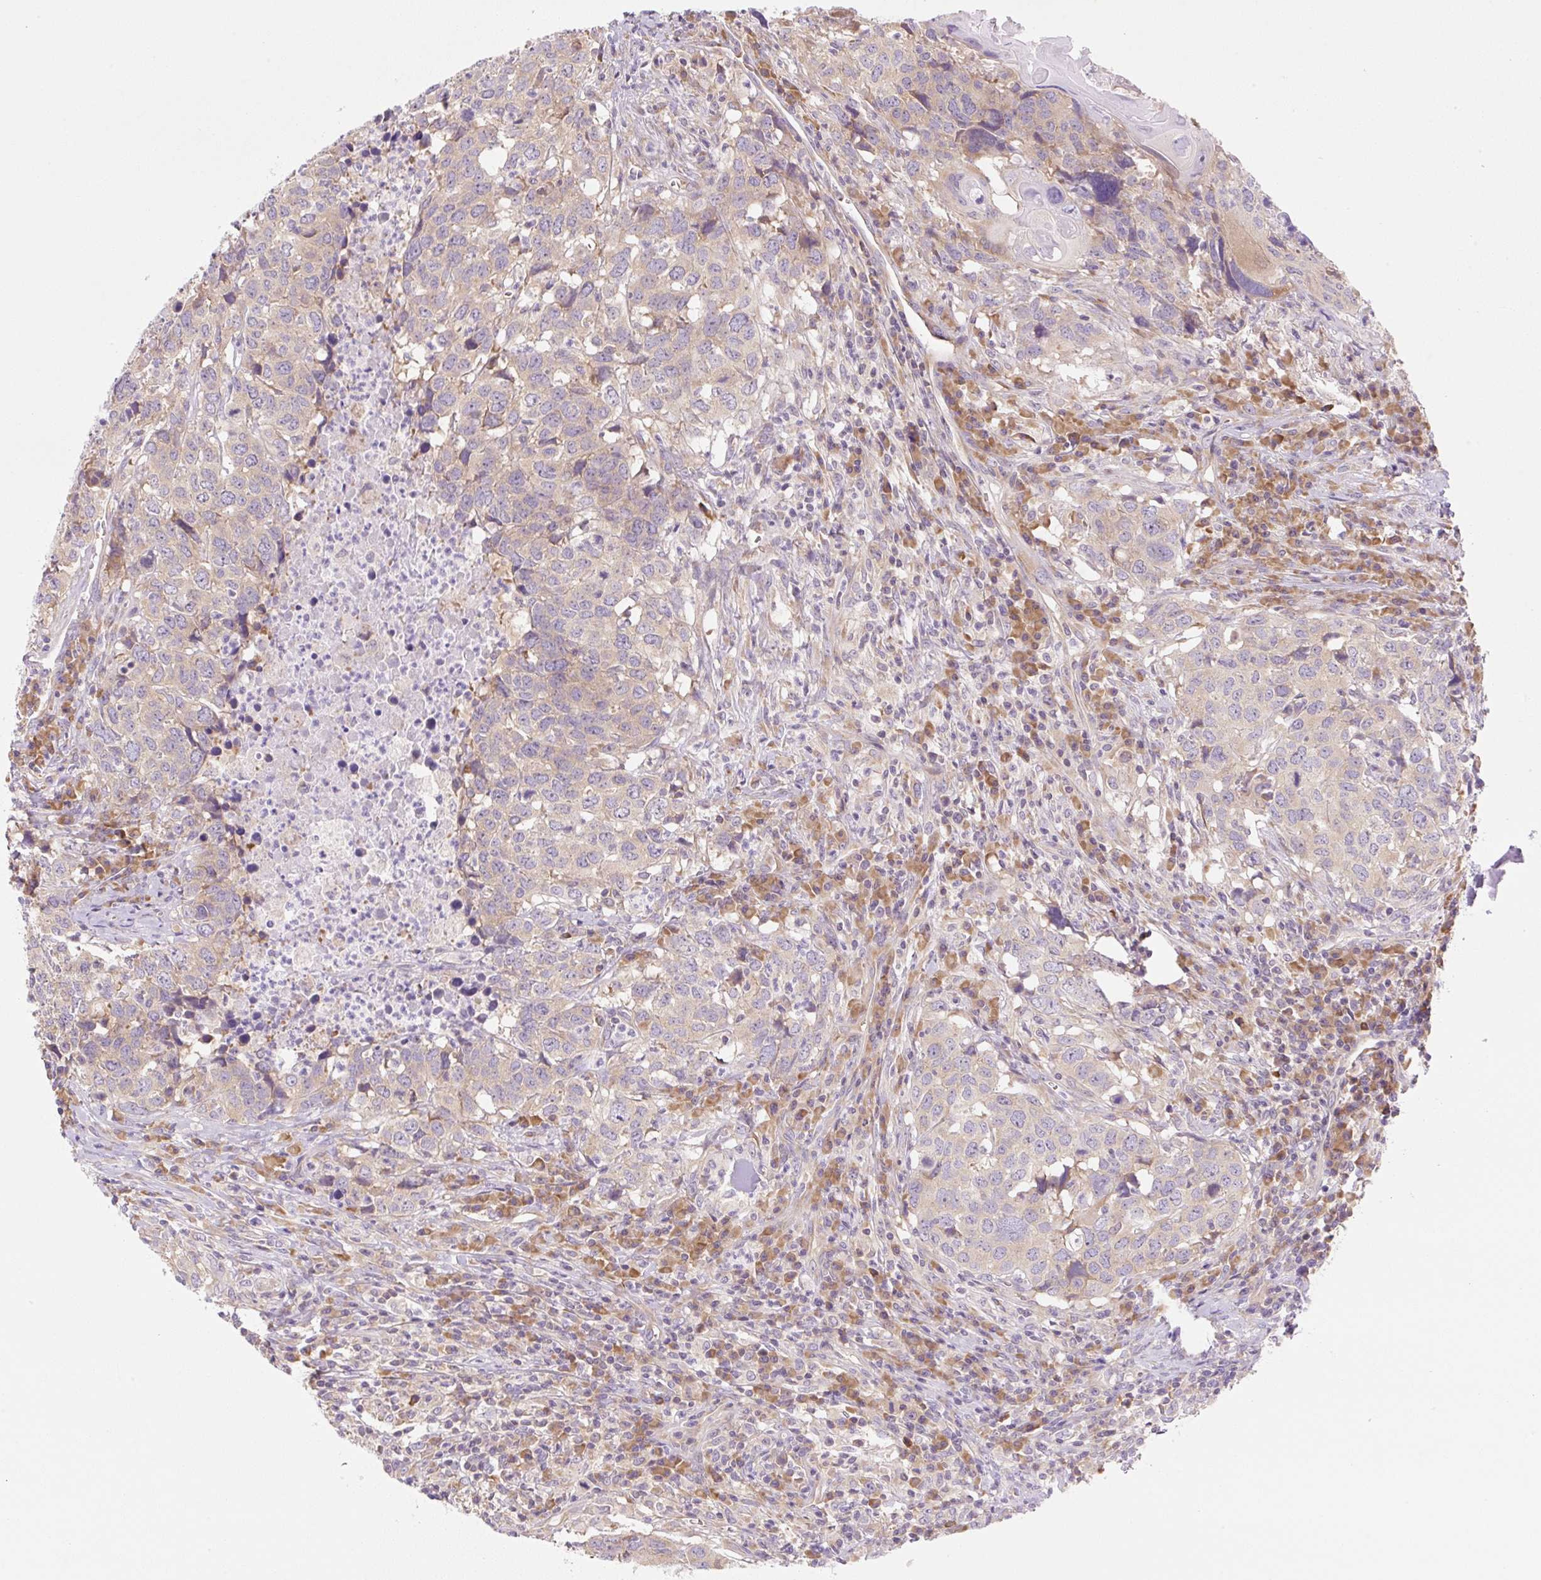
{"staining": {"intensity": "weak", "quantity": "25%-75%", "location": "cytoplasmic/membranous"}, "tissue": "head and neck cancer", "cell_type": "Tumor cells", "image_type": "cancer", "snomed": [{"axis": "morphology", "description": "Normal tissue, NOS"}, {"axis": "morphology", "description": "Squamous cell carcinoma, NOS"}, {"axis": "topography", "description": "Skeletal muscle"}, {"axis": "topography", "description": "Vascular tissue"}, {"axis": "topography", "description": "Peripheral nerve tissue"}, {"axis": "topography", "description": "Head-Neck"}], "caption": "A high-resolution histopathology image shows IHC staining of head and neck cancer (squamous cell carcinoma), which shows weak cytoplasmic/membranous positivity in approximately 25%-75% of tumor cells.", "gene": "RPL18A", "patient": {"sex": "male", "age": 66}}